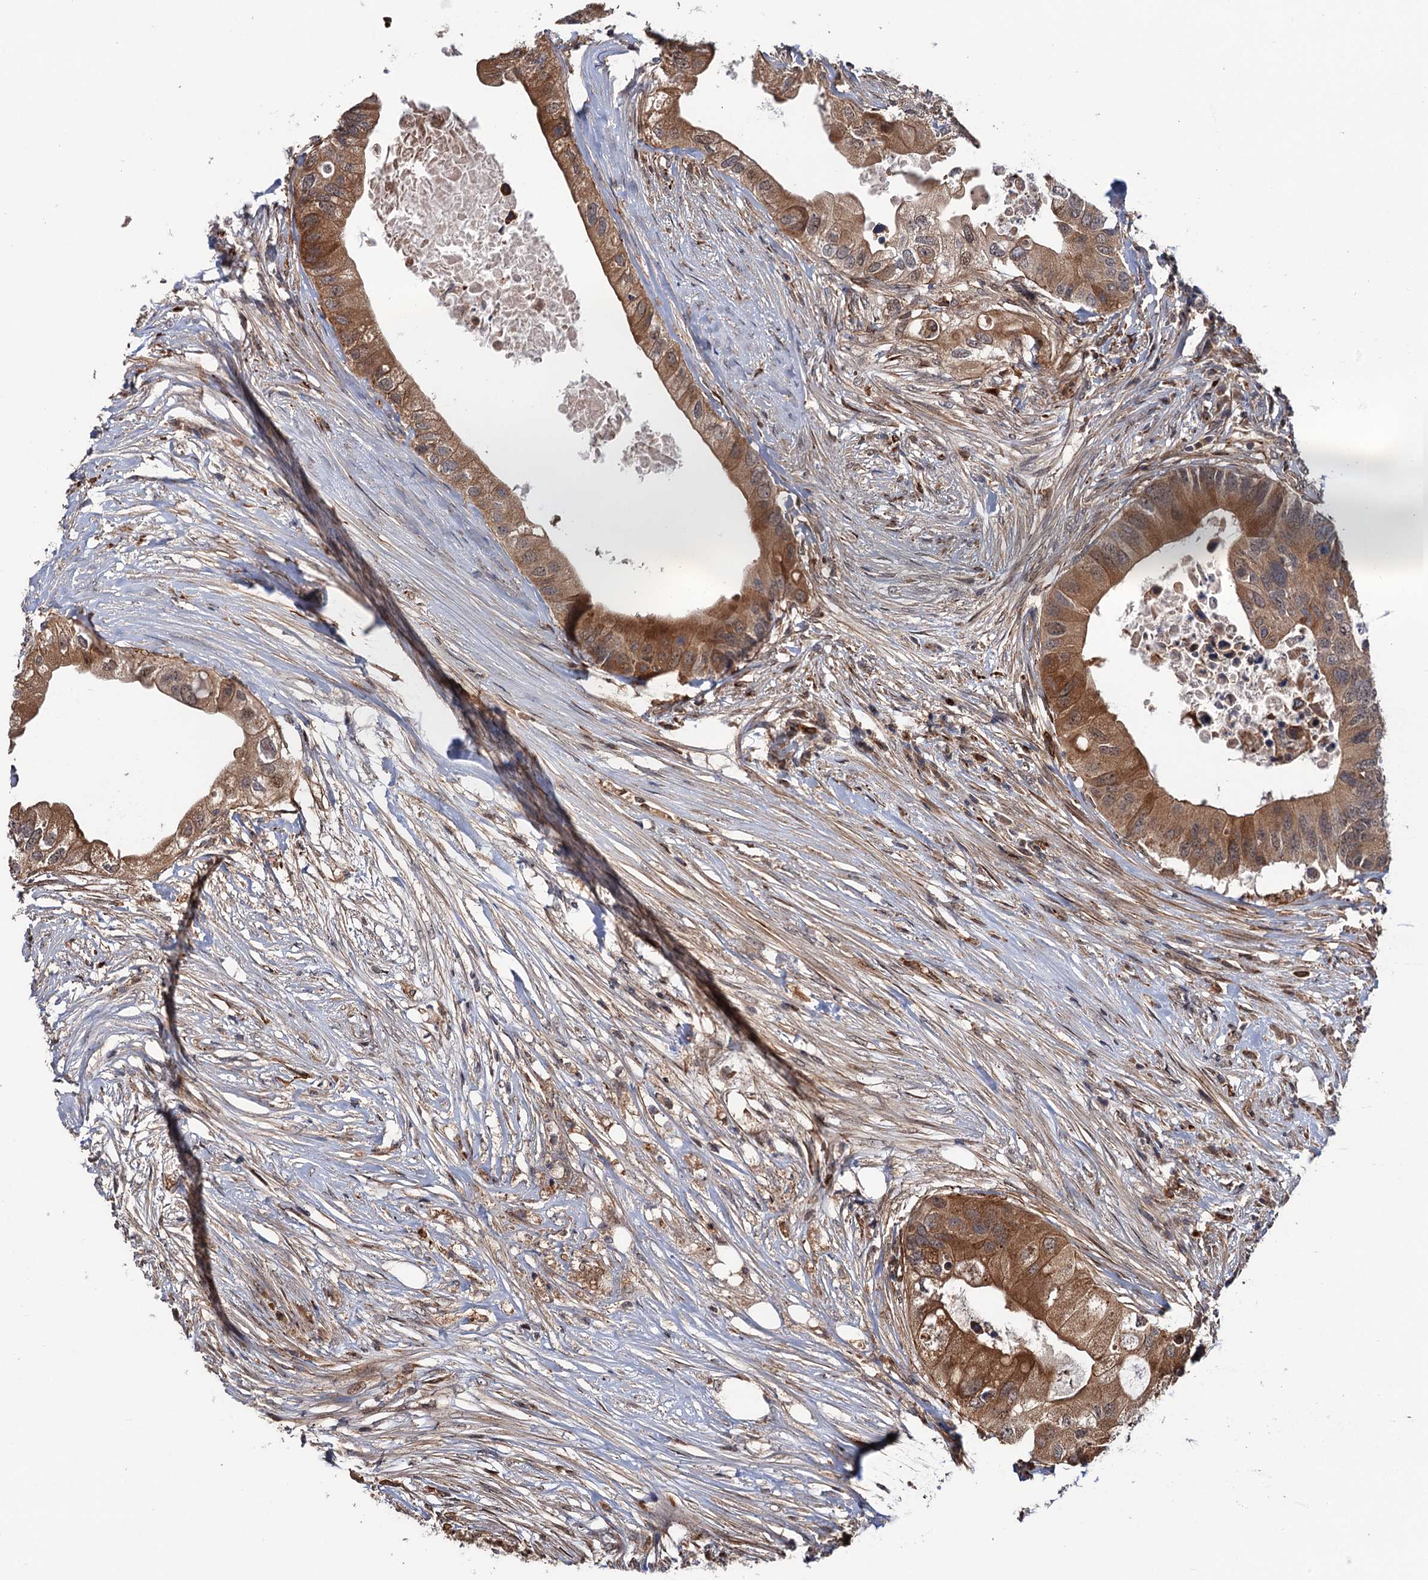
{"staining": {"intensity": "moderate", "quantity": ">75%", "location": "cytoplasmic/membranous,nuclear"}, "tissue": "colorectal cancer", "cell_type": "Tumor cells", "image_type": "cancer", "snomed": [{"axis": "morphology", "description": "Adenocarcinoma, NOS"}, {"axis": "topography", "description": "Colon"}], "caption": "Protein staining shows moderate cytoplasmic/membranous and nuclear positivity in about >75% of tumor cells in colorectal adenocarcinoma.", "gene": "FSIP1", "patient": {"sex": "male", "age": 71}}